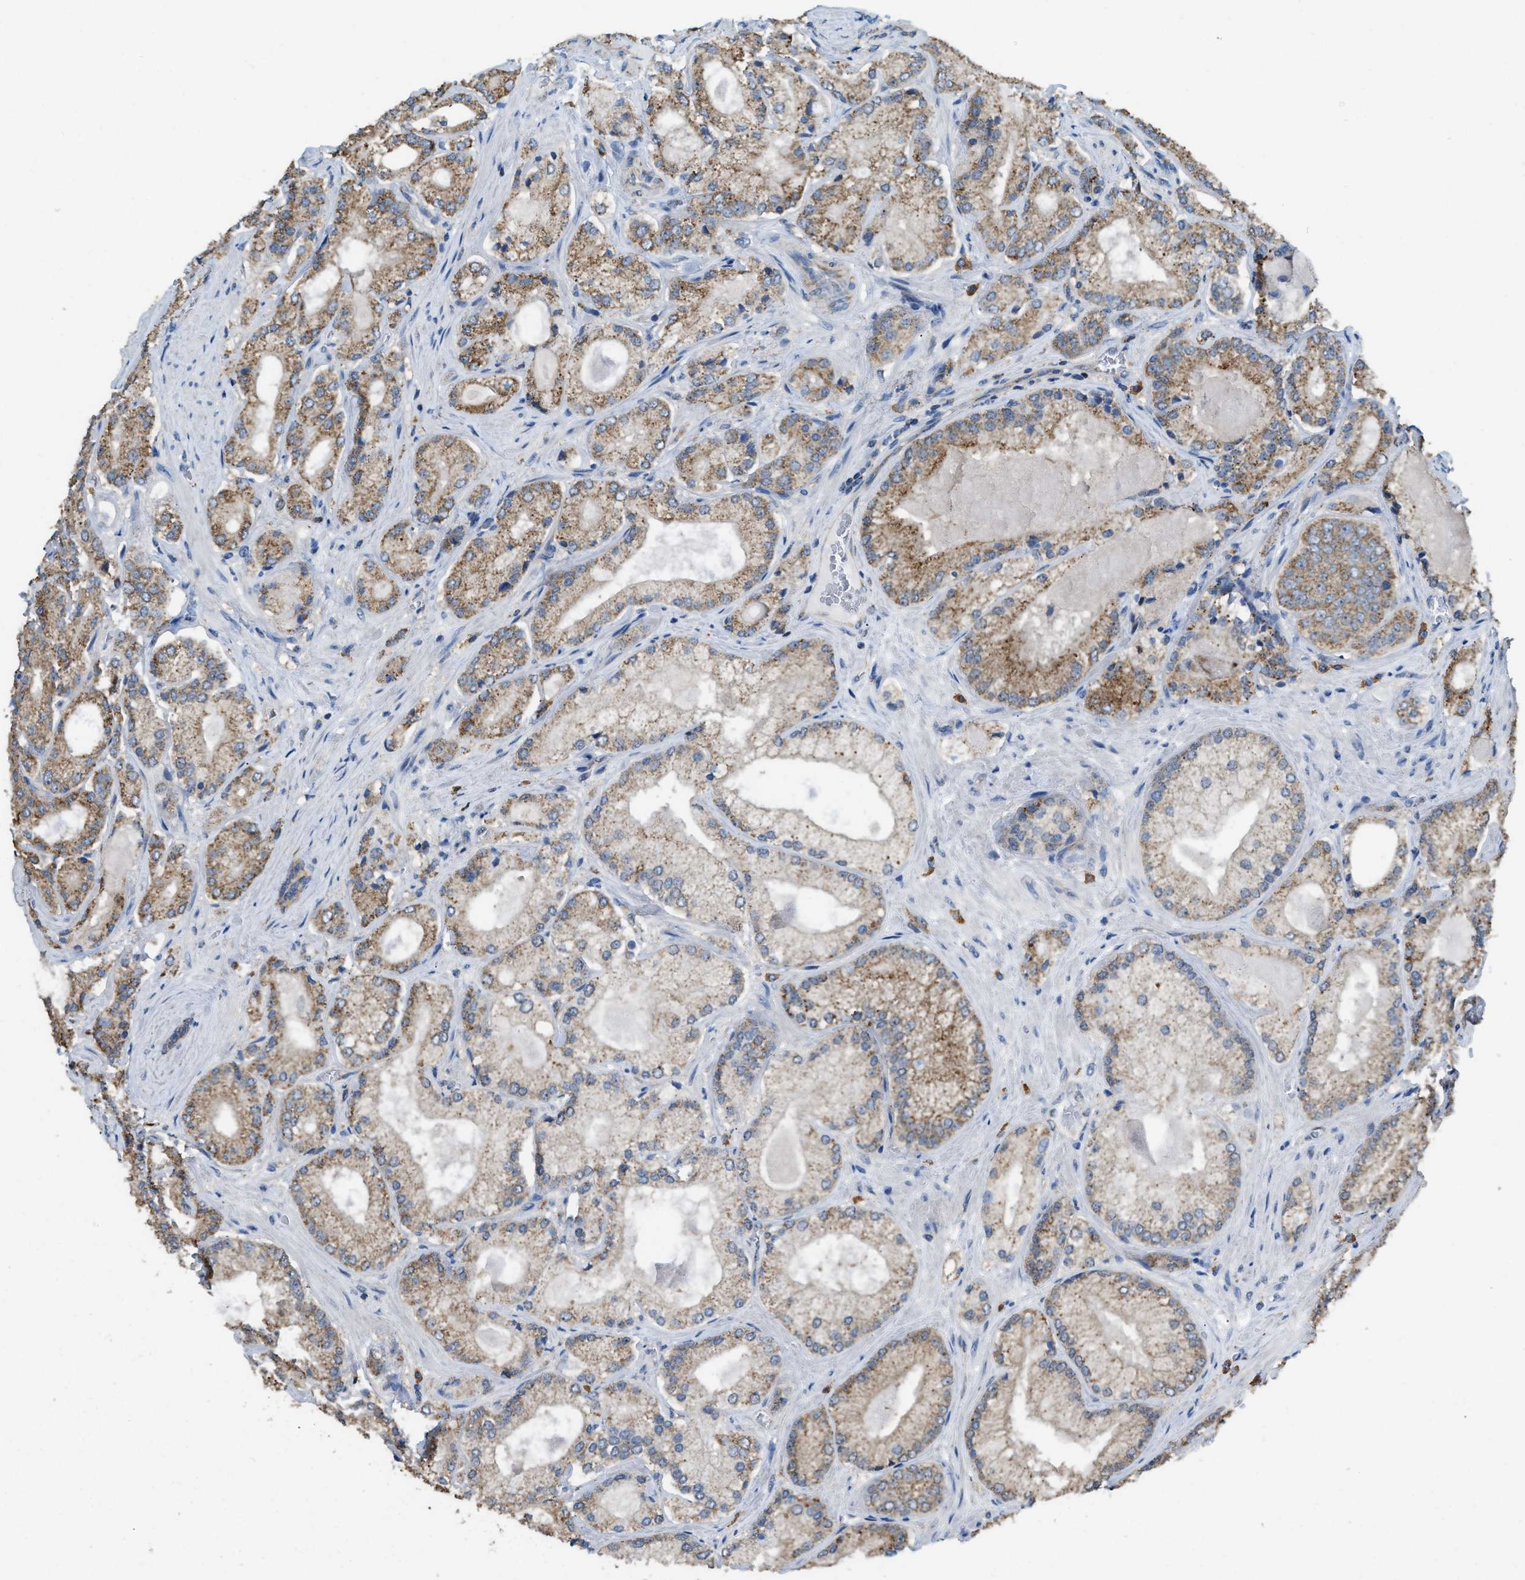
{"staining": {"intensity": "weak", "quantity": ">75%", "location": "cytoplasmic/membranous"}, "tissue": "prostate cancer", "cell_type": "Tumor cells", "image_type": "cancer", "snomed": [{"axis": "morphology", "description": "Adenocarcinoma, Low grade"}, {"axis": "topography", "description": "Prostate"}], "caption": "Weak cytoplasmic/membranous positivity for a protein is present in approximately >75% of tumor cells of low-grade adenocarcinoma (prostate) using IHC.", "gene": "ETFB", "patient": {"sex": "male", "age": 65}}